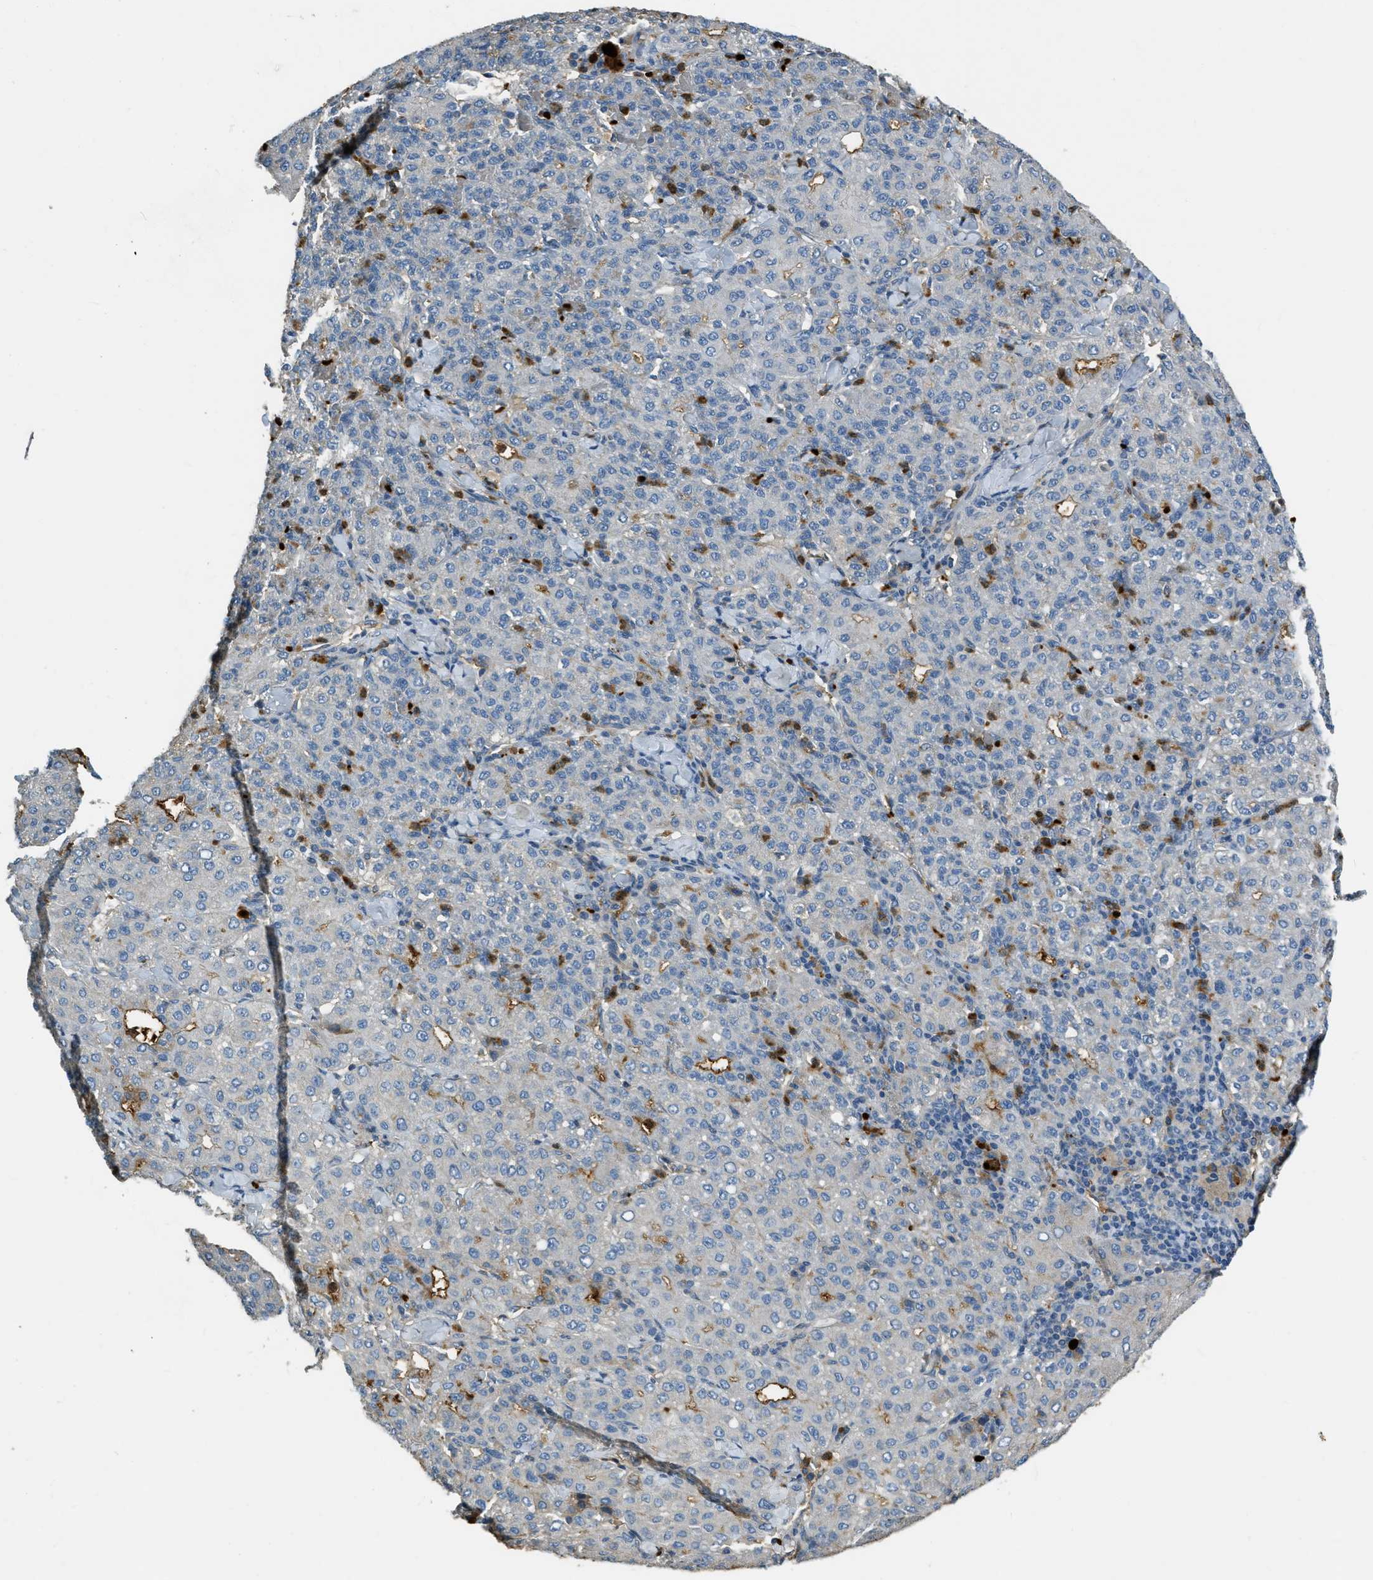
{"staining": {"intensity": "moderate", "quantity": "<25%", "location": "cytoplasmic/membranous"}, "tissue": "liver cancer", "cell_type": "Tumor cells", "image_type": "cancer", "snomed": [{"axis": "morphology", "description": "Carcinoma, Hepatocellular, NOS"}, {"axis": "topography", "description": "Liver"}], "caption": "This histopathology image displays immunohistochemistry staining of liver hepatocellular carcinoma, with low moderate cytoplasmic/membranous staining in about <25% of tumor cells.", "gene": "PRTN3", "patient": {"sex": "male", "age": 65}}